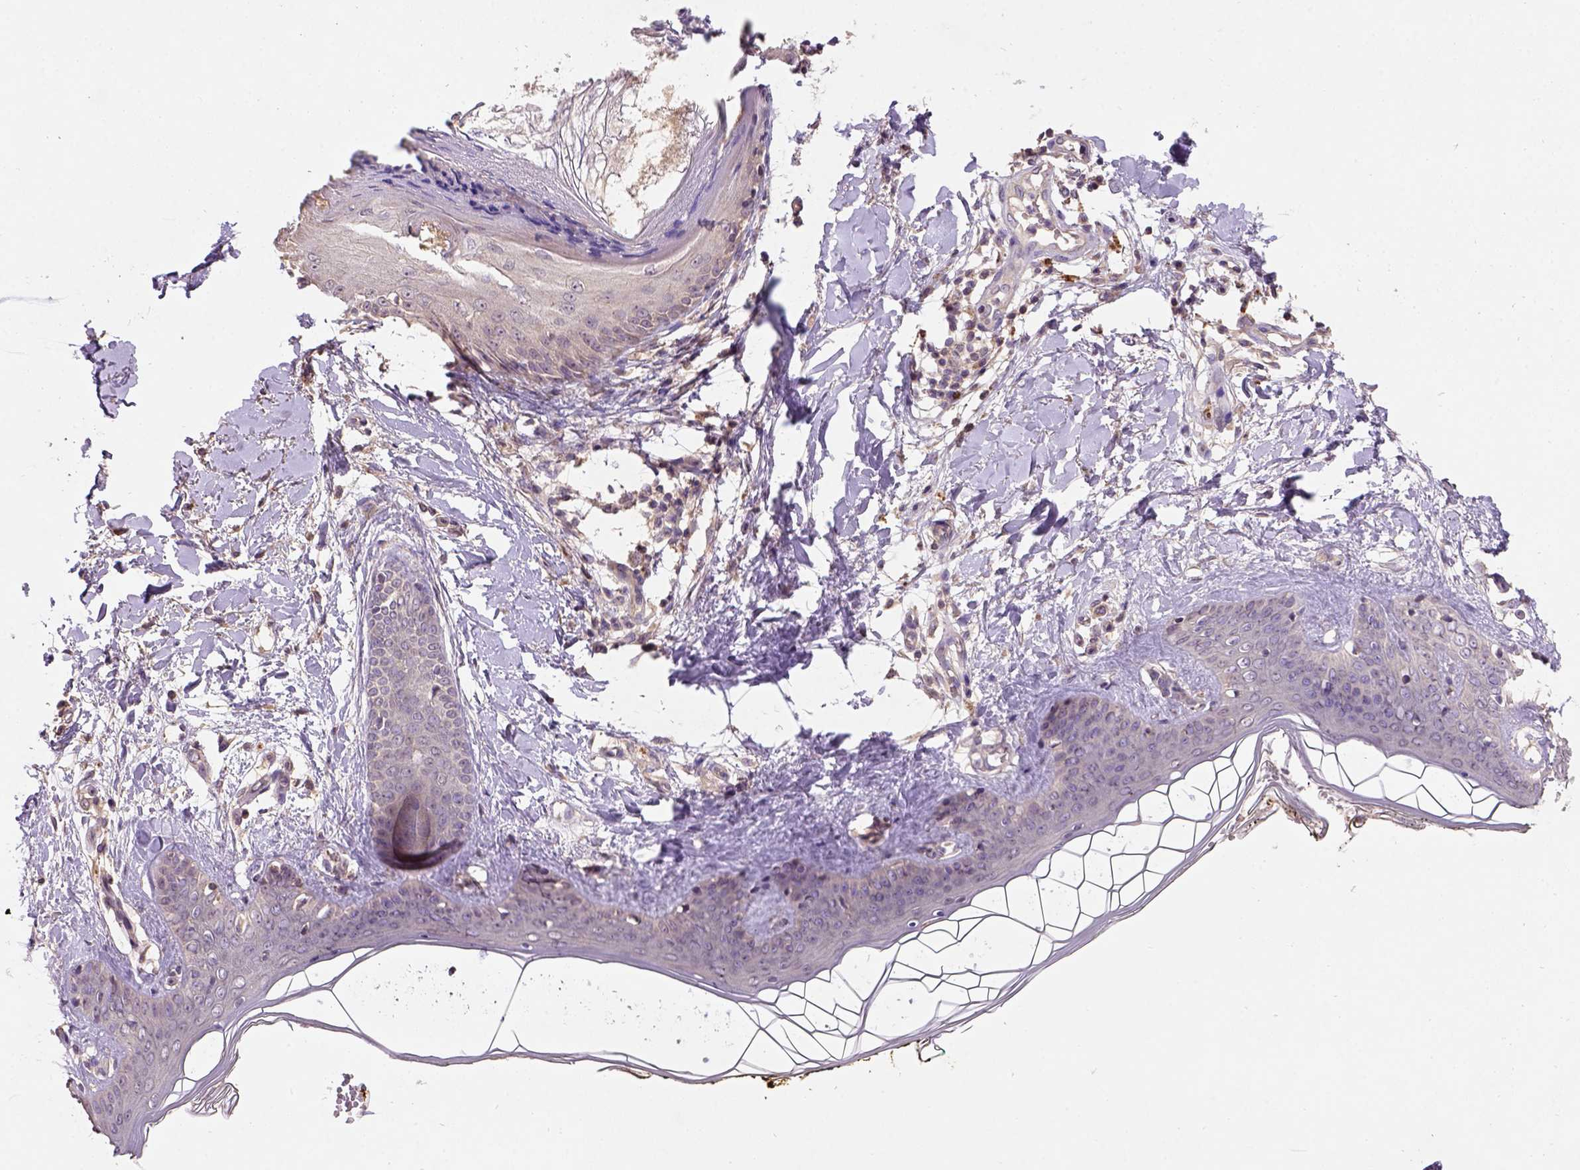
{"staining": {"intensity": "moderate", "quantity": ">75%", "location": "cytoplasmic/membranous"}, "tissue": "skin", "cell_type": "Fibroblasts", "image_type": "normal", "snomed": [{"axis": "morphology", "description": "Normal tissue, NOS"}, {"axis": "topography", "description": "Skin"}], "caption": "A medium amount of moderate cytoplasmic/membranous expression is present in approximately >75% of fibroblasts in normal skin. (DAB (3,3'-diaminobenzidine) = brown stain, brightfield microscopy at high magnification).", "gene": "KBTBD8", "patient": {"sex": "female", "age": 34}}